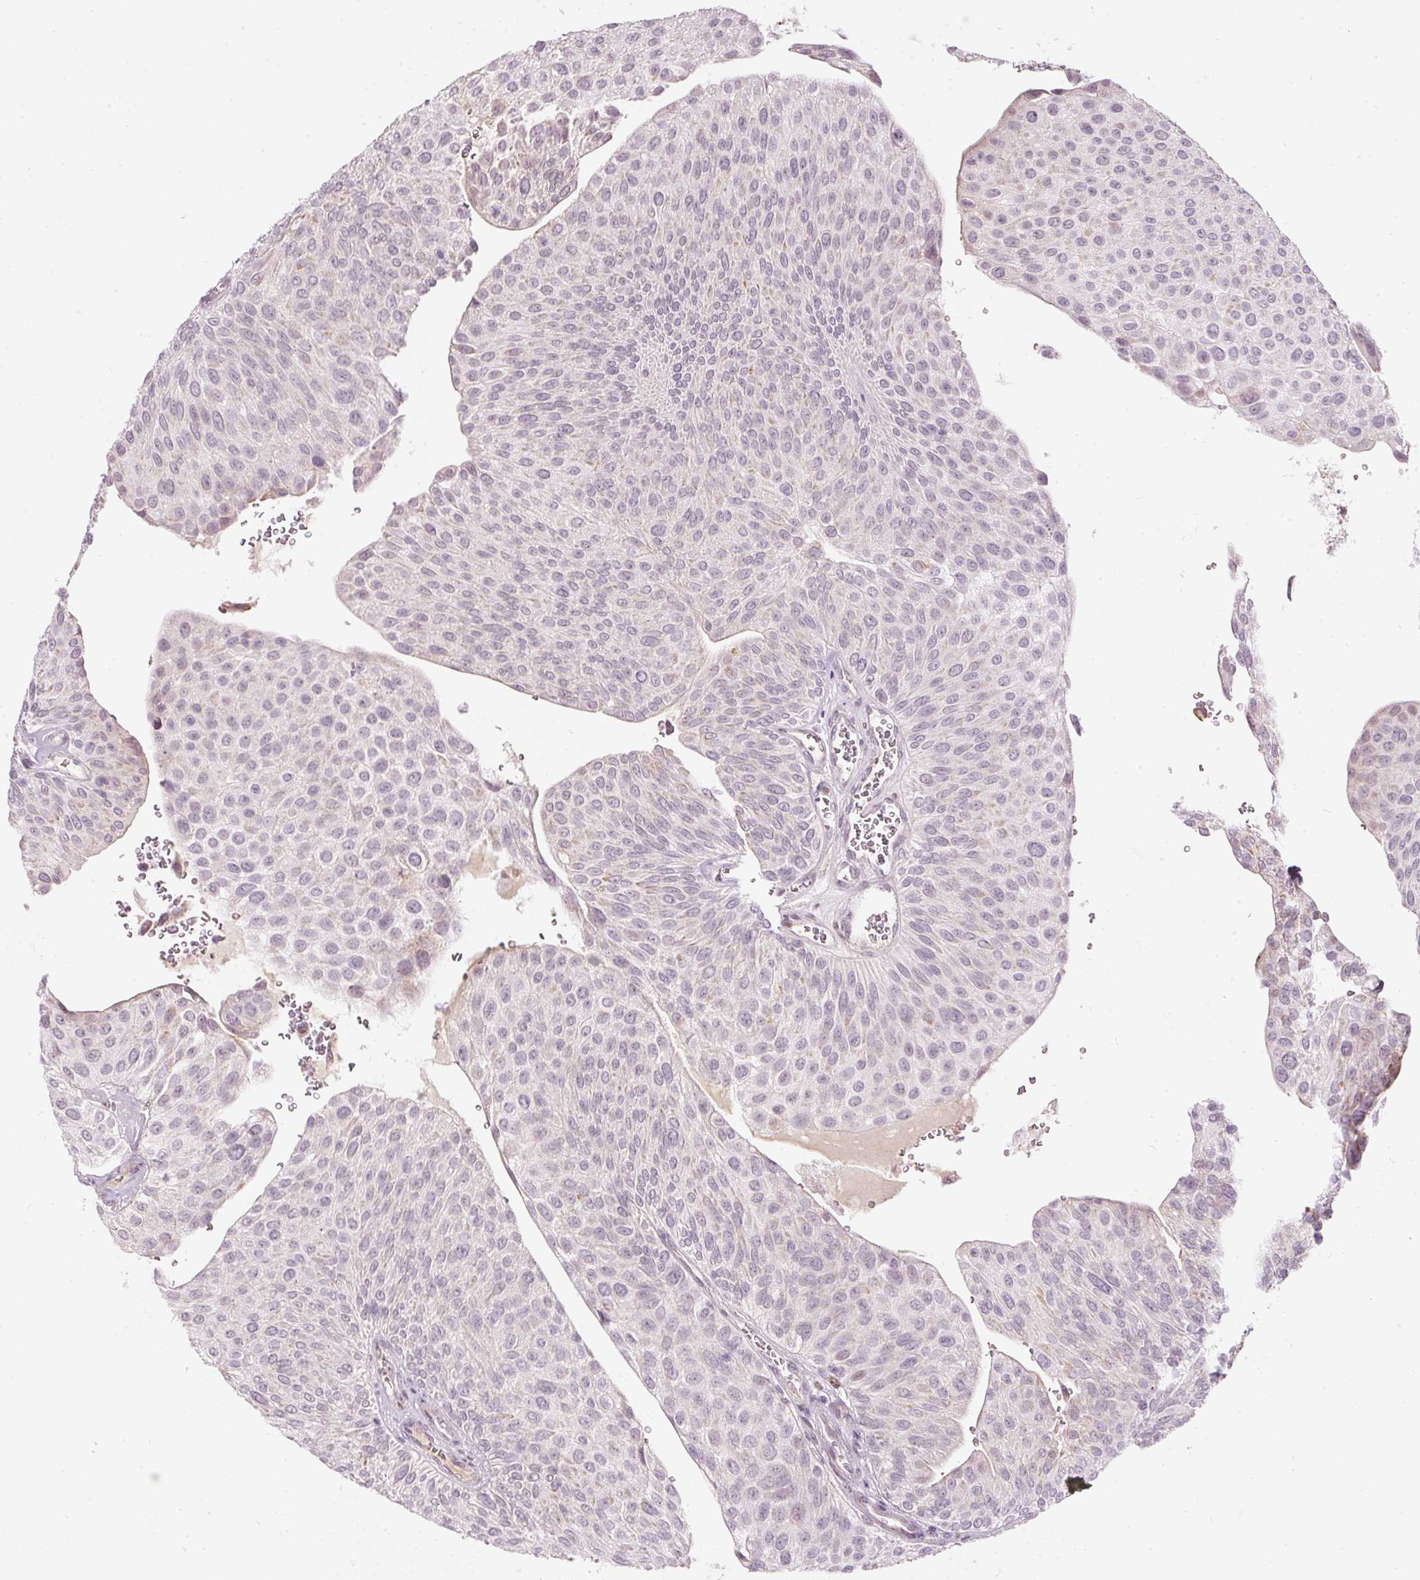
{"staining": {"intensity": "negative", "quantity": "none", "location": "none"}, "tissue": "urothelial cancer", "cell_type": "Tumor cells", "image_type": "cancer", "snomed": [{"axis": "morphology", "description": "Urothelial carcinoma, NOS"}, {"axis": "topography", "description": "Urinary bladder"}], "caption": "Micrograph shows no protein expression in tumor cells of urothelial cancer tissue.", "gene": "RNF39", "patient": {"sex": "male", "age": 67}}